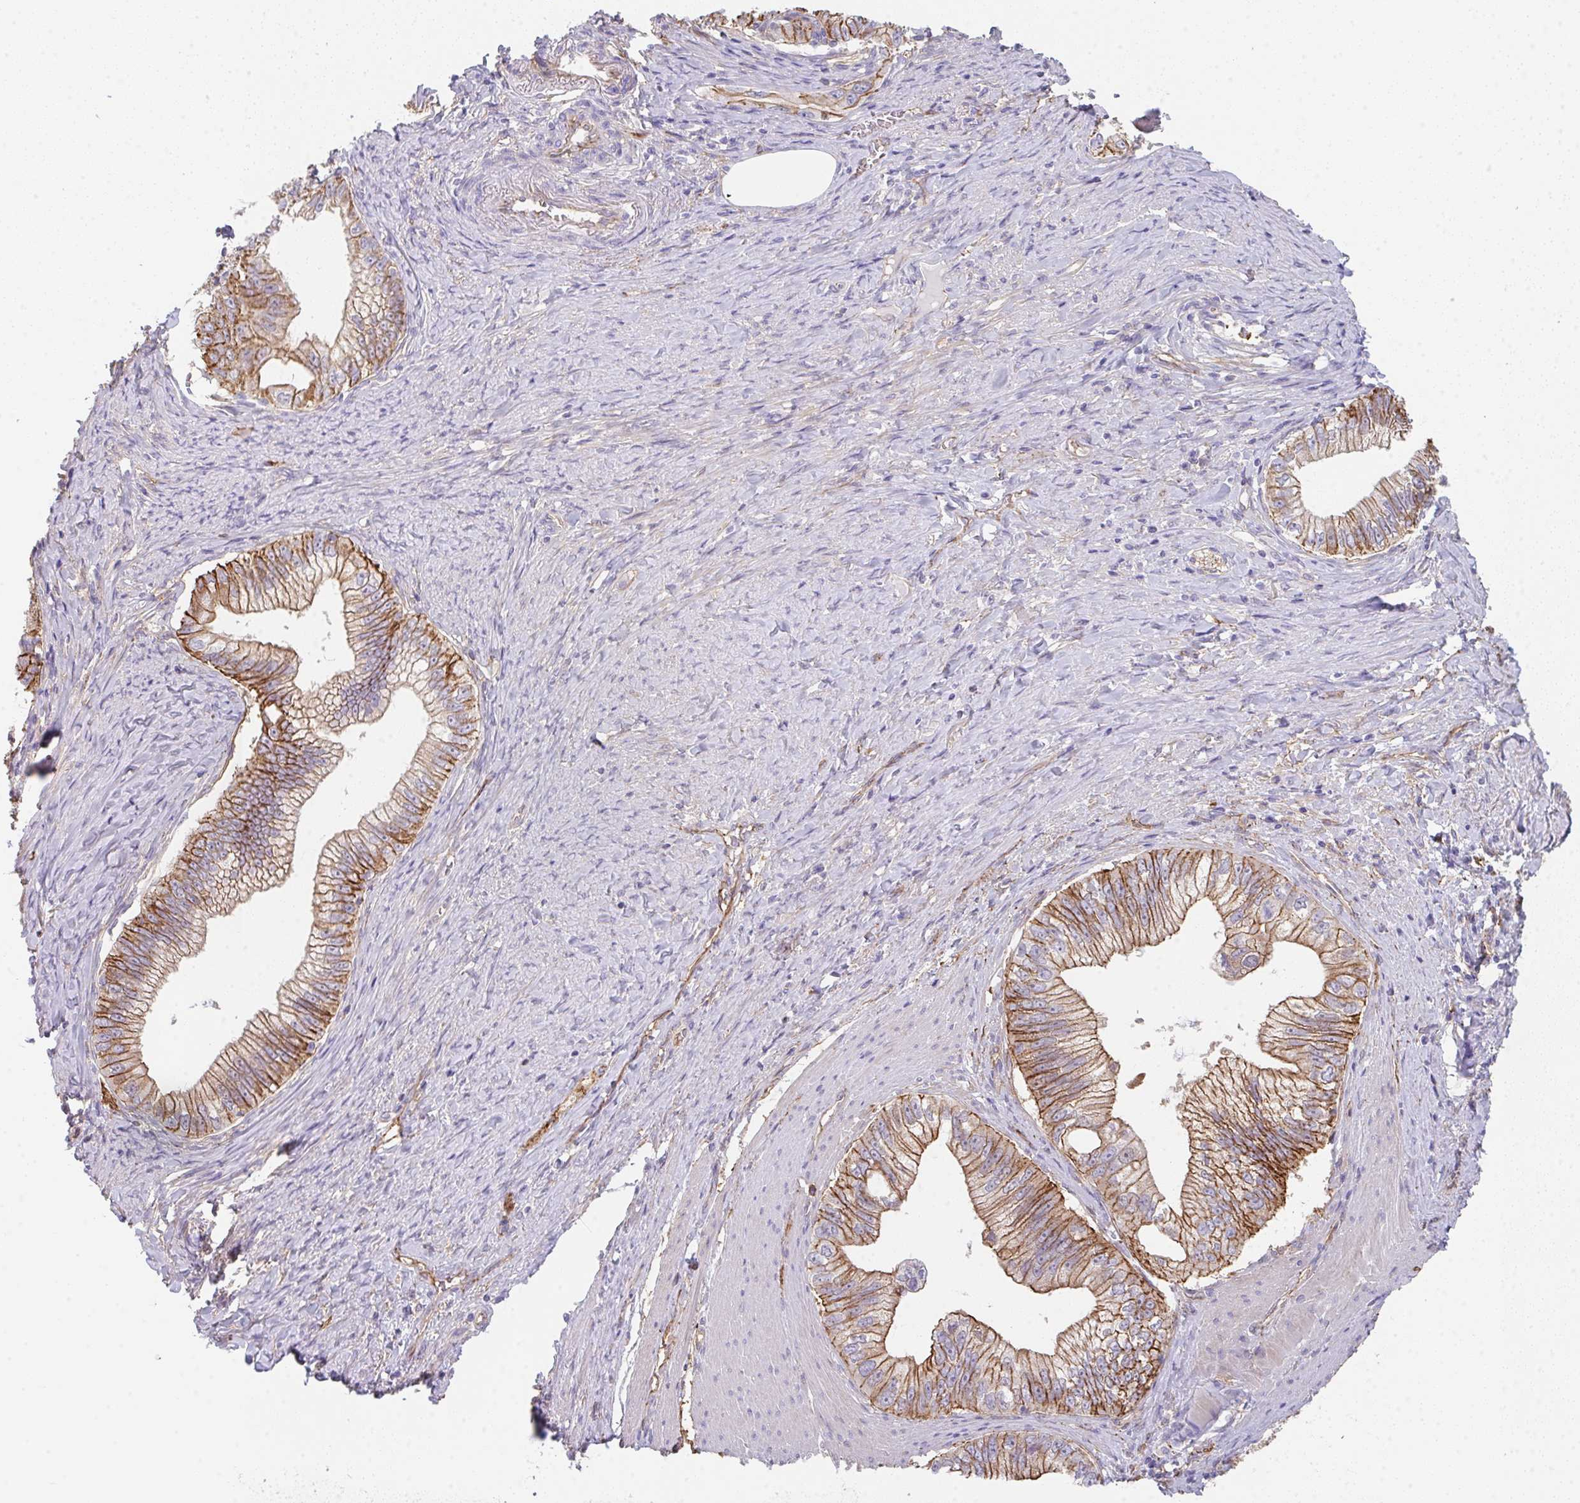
{"staining": {"intensity": "moderate", "quantity": ">75%", "location": "cytoplasmic/membranous"}, "tissue": "pancreatic cancer", "cell_type": "Tumor cells", "image_type": "cancer", "snomed": [{"axis": "morphology", "description": "Adenocarcinoma, NOS"}, {"axis": "topography", "description": "Pancreas"}], "caption": "The image demonstrates immunohistochemical staining of pancreatic cancer (adenocarcinoma). There is moderate cytoplasmic/membranous positivity is present in approximately >75% of tumor cells.", "gene": "DBN1", "patient": {"sex": "male", "age": 70}}